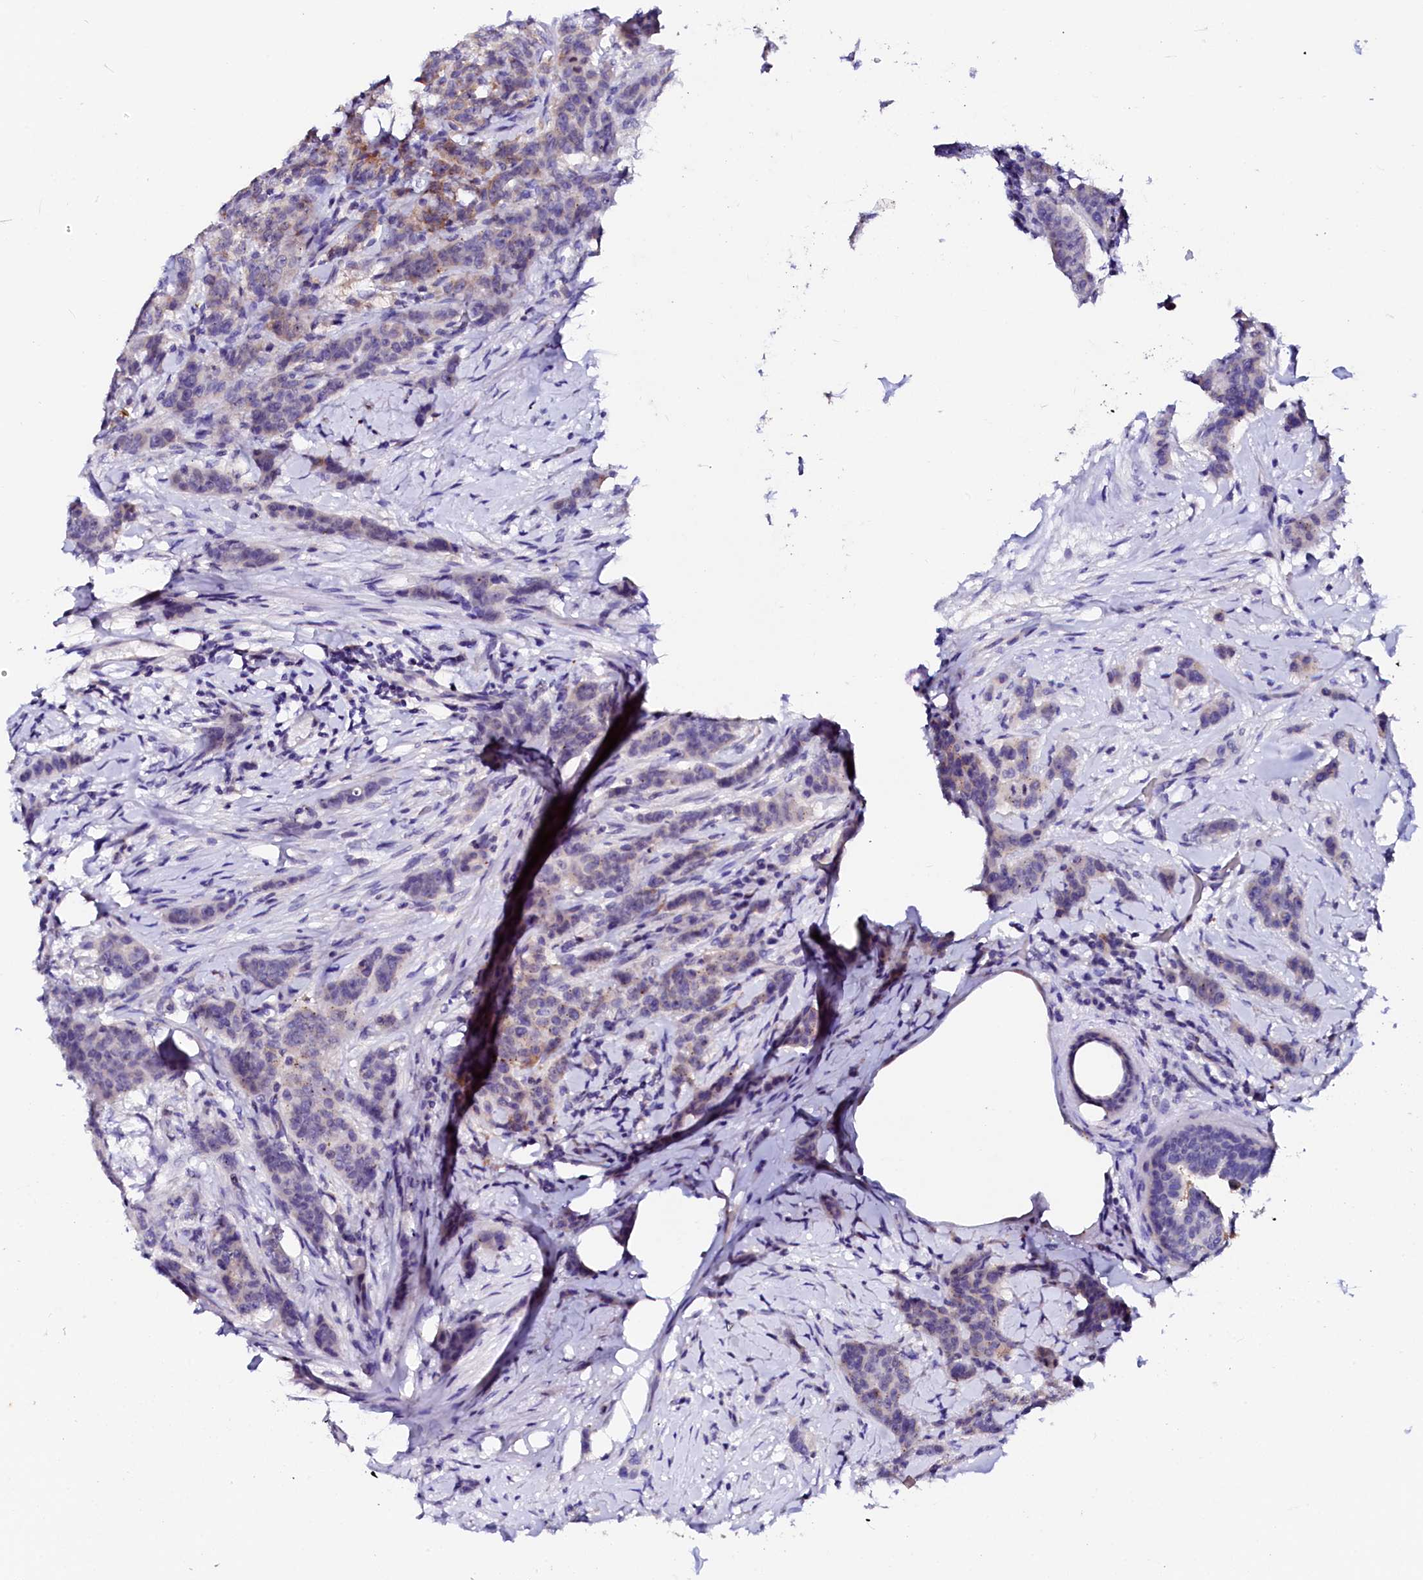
{"staining": {"intensity": "weak", "quantity": "<25%", "location": "cytoplasmic/membranous"}, "tissue": "breast cancer", "cell_type": "Tumor cells", "image_type": "cancer", "snomed": [{"axis": "morphology", "description": "Duct carcinoma"}, {"axis": "topography", "description": "Breast"}], "caption": "Tumor cells show no significant staining in breast cancer (intraductal carcinoma).", "gene": "NALF1", "patient": {"sex": "female", "age": 40}}